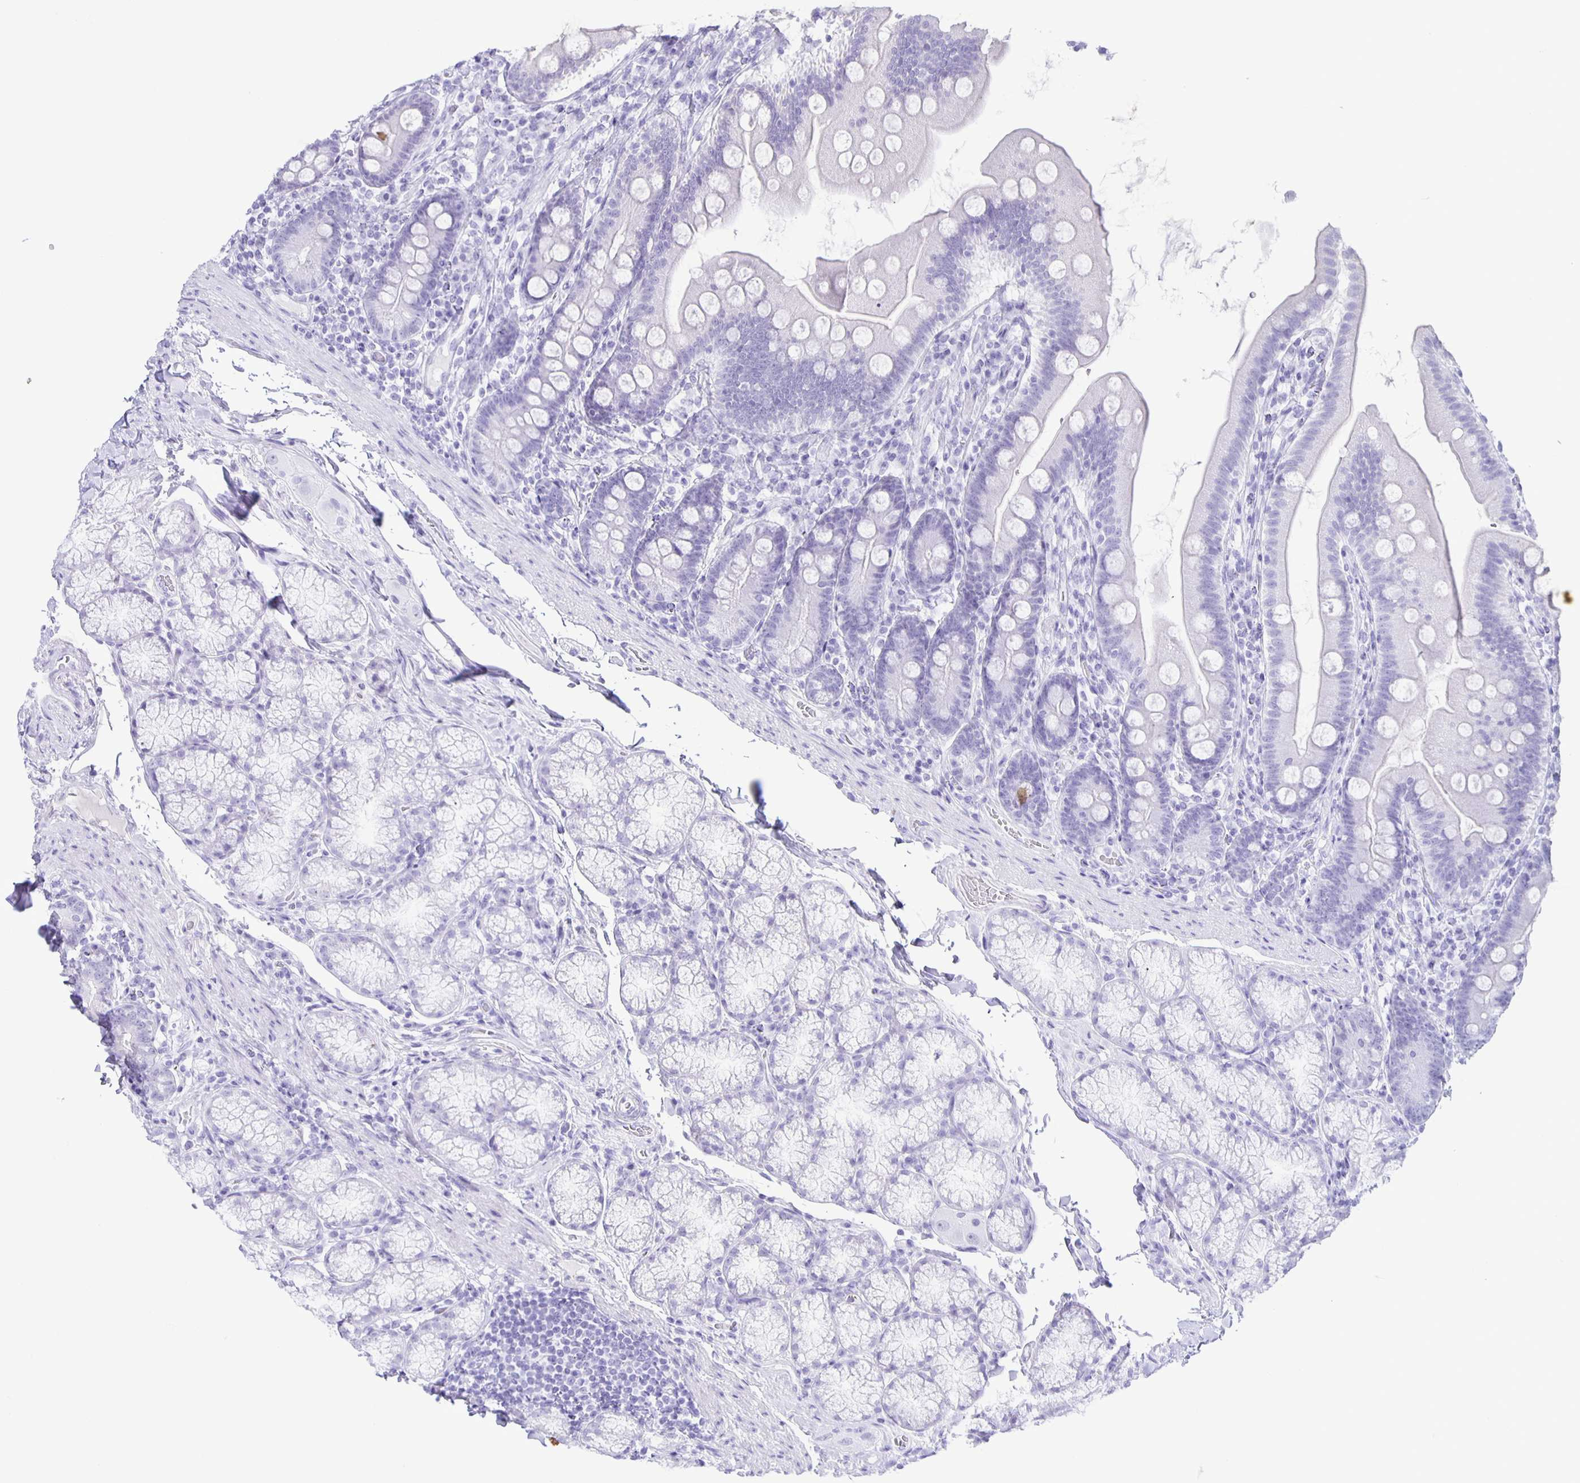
{"staining": {"intensity": "negative", "quantity": "none", "location": "none"}, "tissue": "duodenum", "cell_type": "Glandular cells", "image_type": "normal", "snomed": [{"axis": "morphology", "description": "Normal tissue, NOS"}, {"axis": "topography", "description": "Duodenum"}], "caption": "Immunohistochemistry image of normal human duodenum stained for a protein (brown), which shows no staining in glandular cells.", "gene": "EZHIP", "patient": {"sex": "female", "age": 67}}